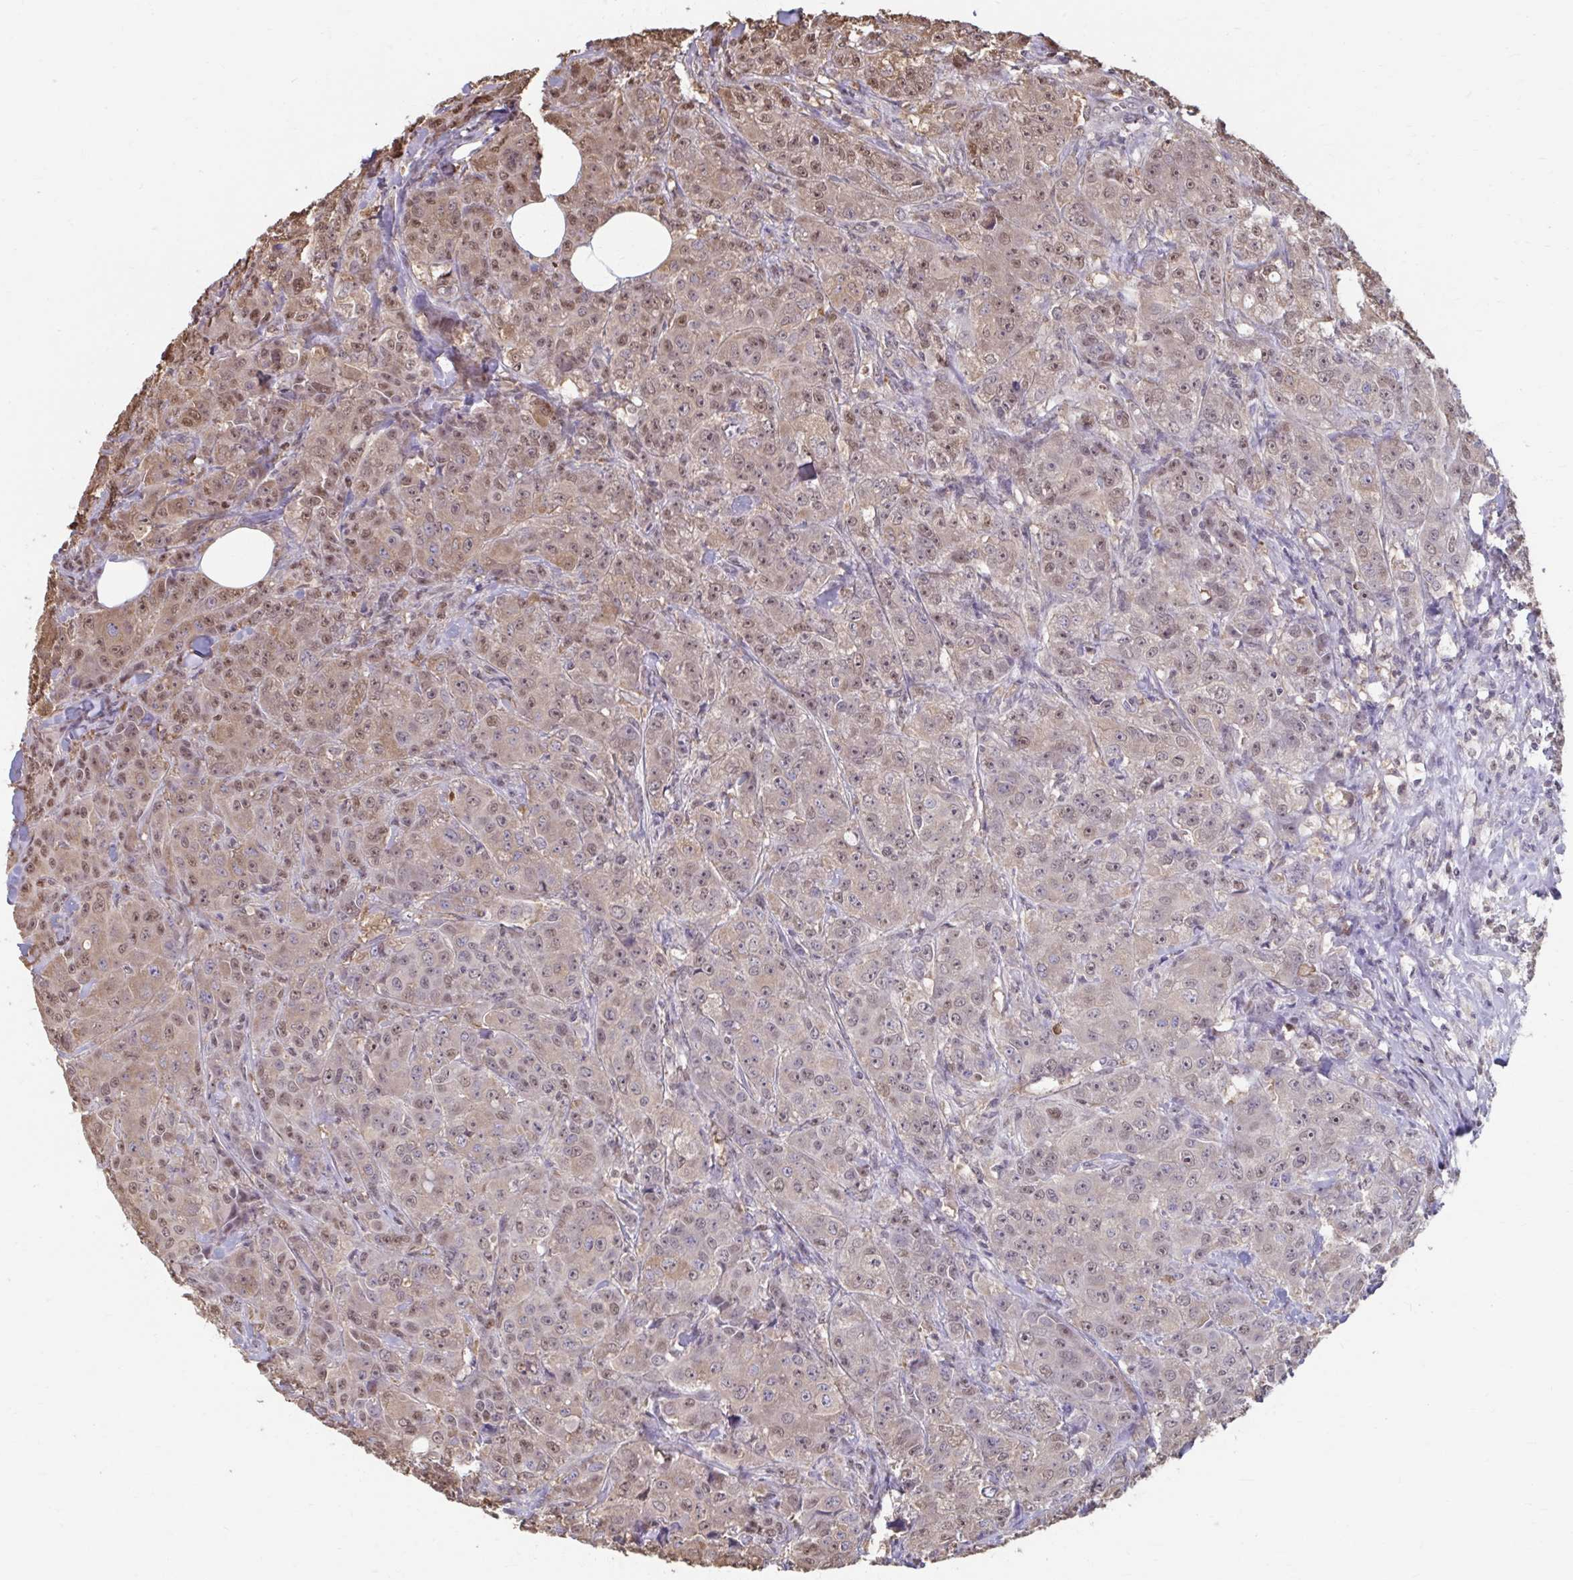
{"staining": {"intensity": "moderate", "quantity": ">75%", "location": "cytoplasmic/membranous,nuclear"}, "tissue": "breast cancer", "cell_type": "Tumor cells", "image_type": "cancer", "snomed": [{"axis": "morphology", "description": "Normal tissue, NOS"}, {"axis": "morphology", "description": "Duct carcinoma"}, {"axis": "topography", "description": "Breast"}], "caption": "Invasive ductal carcinoma (breast) tissue demonstrates moderate cytoplasmic/membranous and nuclear expression in approximately >75% of tumor cells, visualized by immunohistochemistry.", "gene": "ING4", "patient": {"sex": "female", "age": 43}}